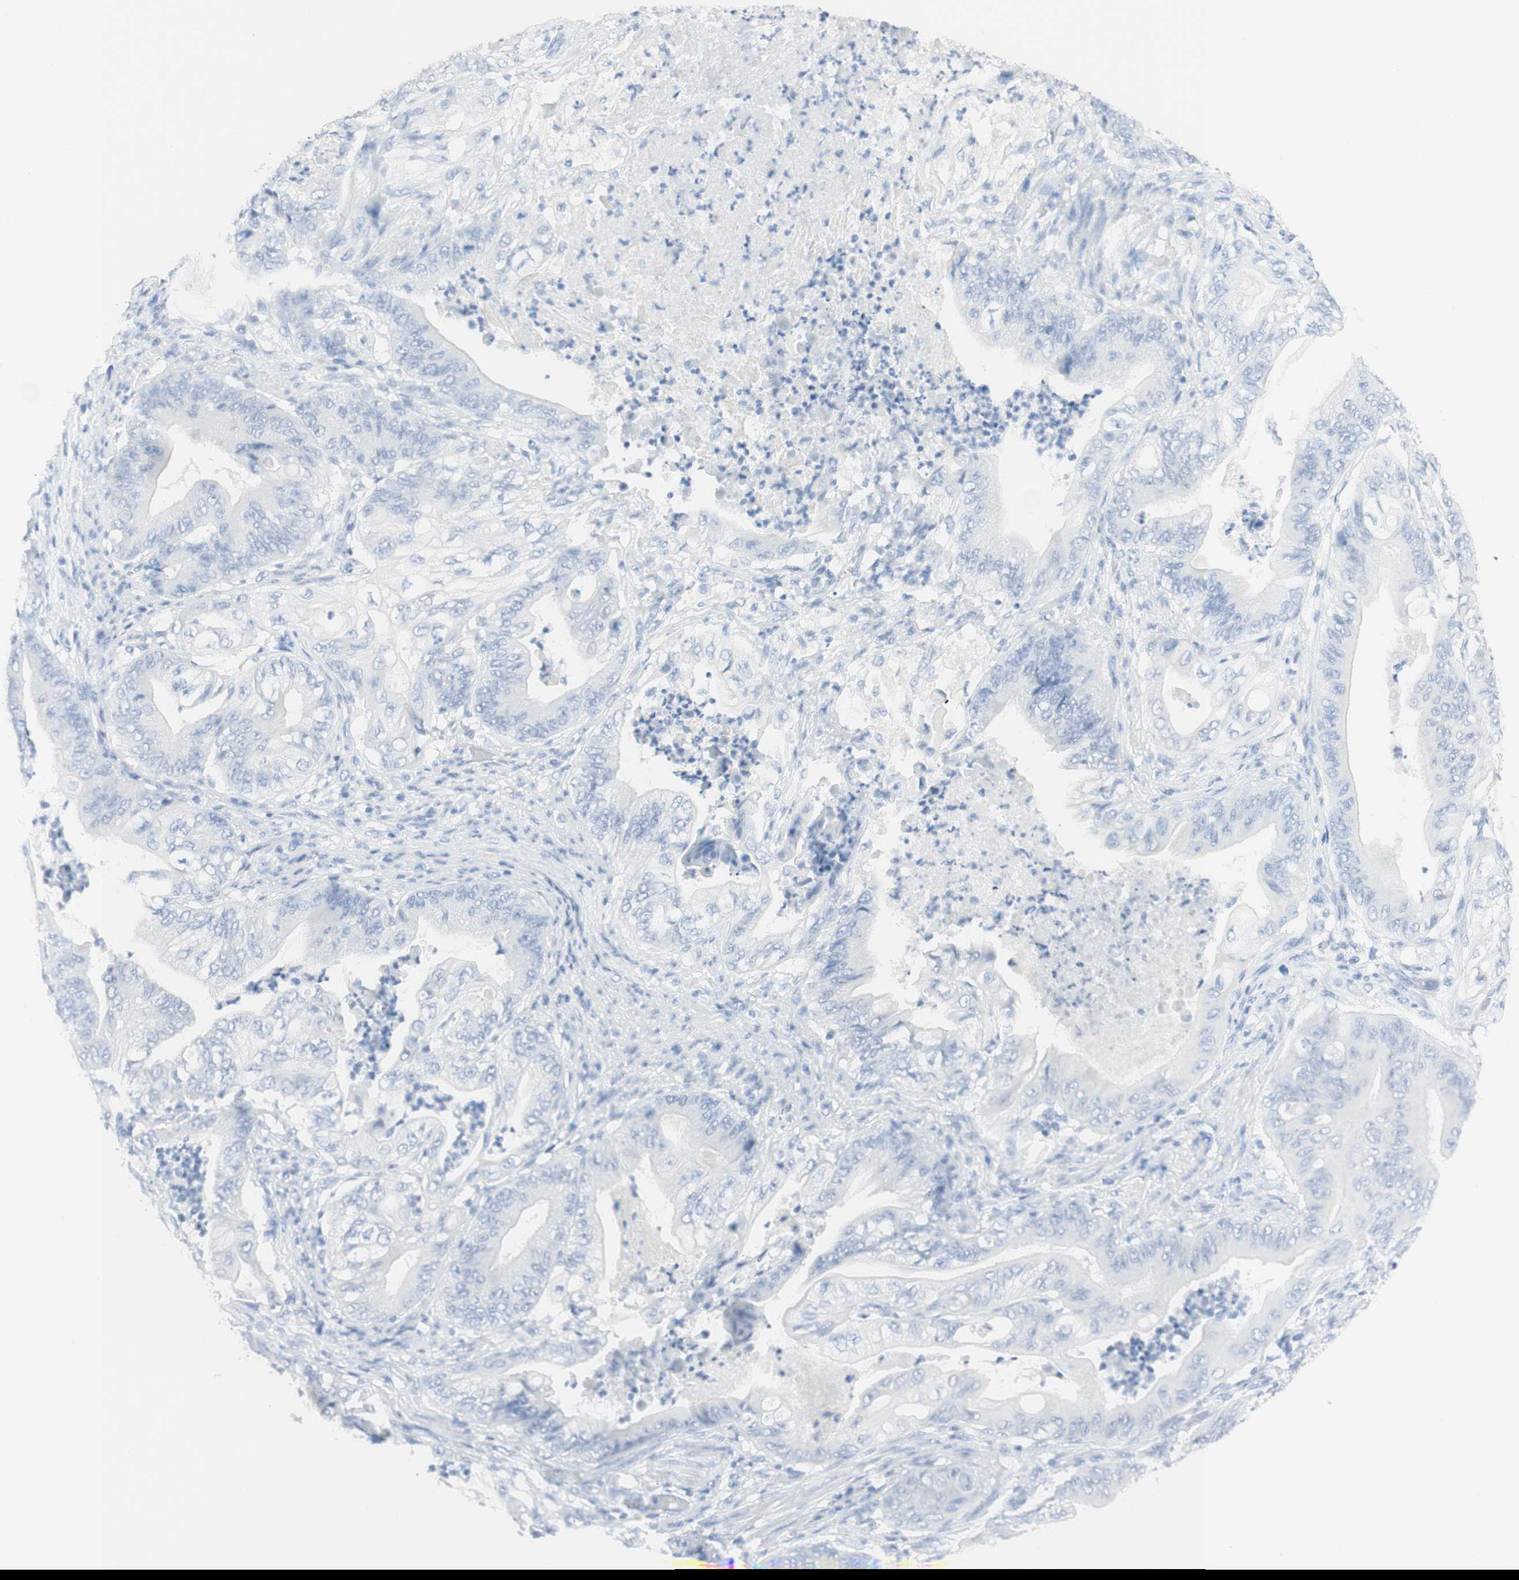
{"staining": {"intensity": "negative", "quantity": "none", "location": "none"}, "tissue": "stomach cancer", "cell_type": "Tumor cells", "image_type": "cancer", "snomed": [{"axis": "morphology", "description": "Adenocarcinoma, NOS"}, {"axis": "topography", "description": "Stomach"}], "caption": "DAB immunohistochemical staining of human stomach cancer (adenocarcinoma) exhibits no significant staining in tumor cells.", "gene": "TPO", "patient": {"sex": "female", "age": 73}}